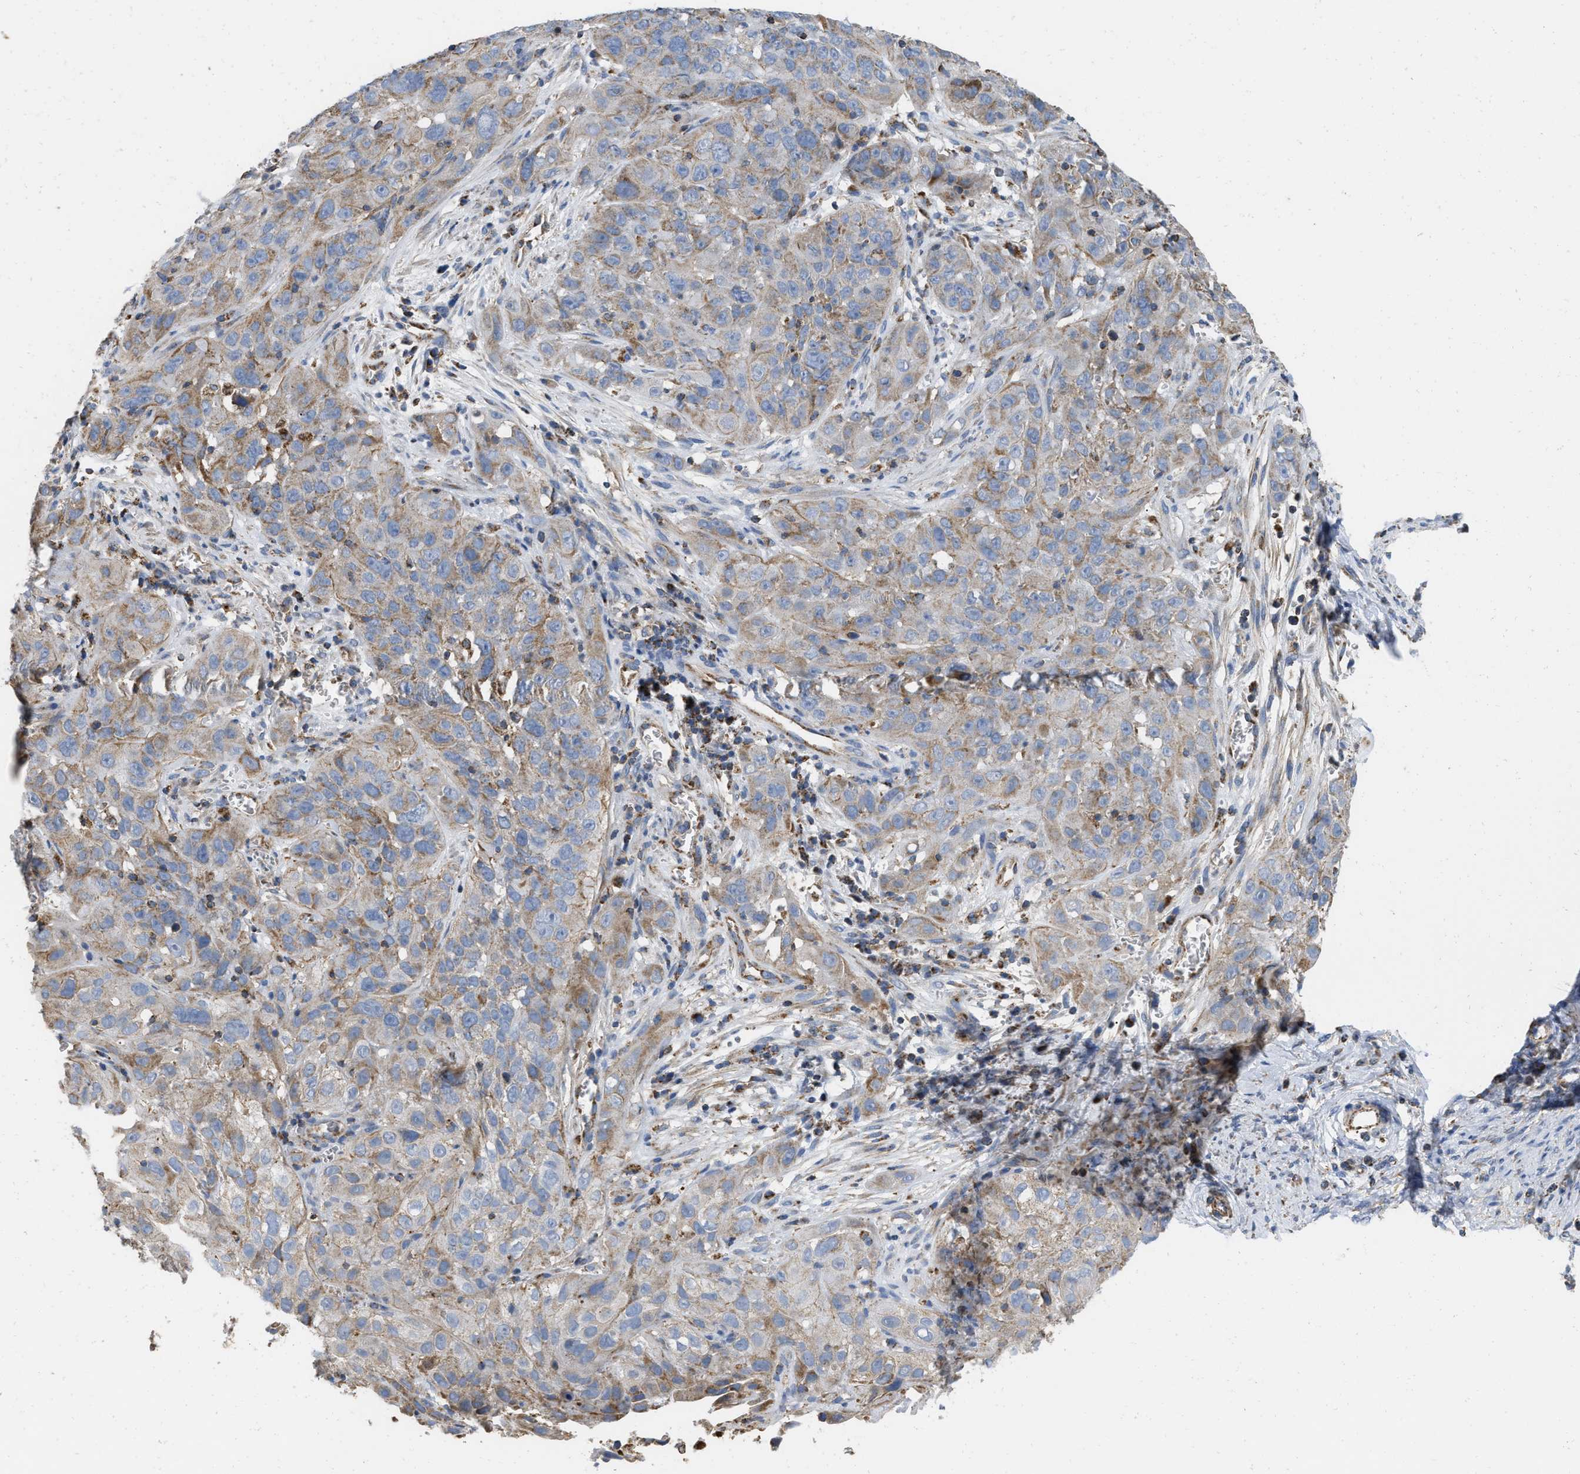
{"staining": {"intensity": "moderate", "quantity": ">75%", "location": "cytoplasmic/membranous"}, "tissue": "cervical cancer", "cell_type": "Tumor cells", "image_type": "cancer", "snomed": [{"axis": "morphology", "description": "Squamous cell carcinoma, NOS"}, {"axis": "topography", "description": "Cervix"}], "caption": "Tumor cells demonstrate moderate cytoplasmic/membranous expression in approximately >75% of cells in cervical cancer (squamous cell carcinoma).", "gene": "GRB10", "patient": {"sex": "female", "age": 32}}